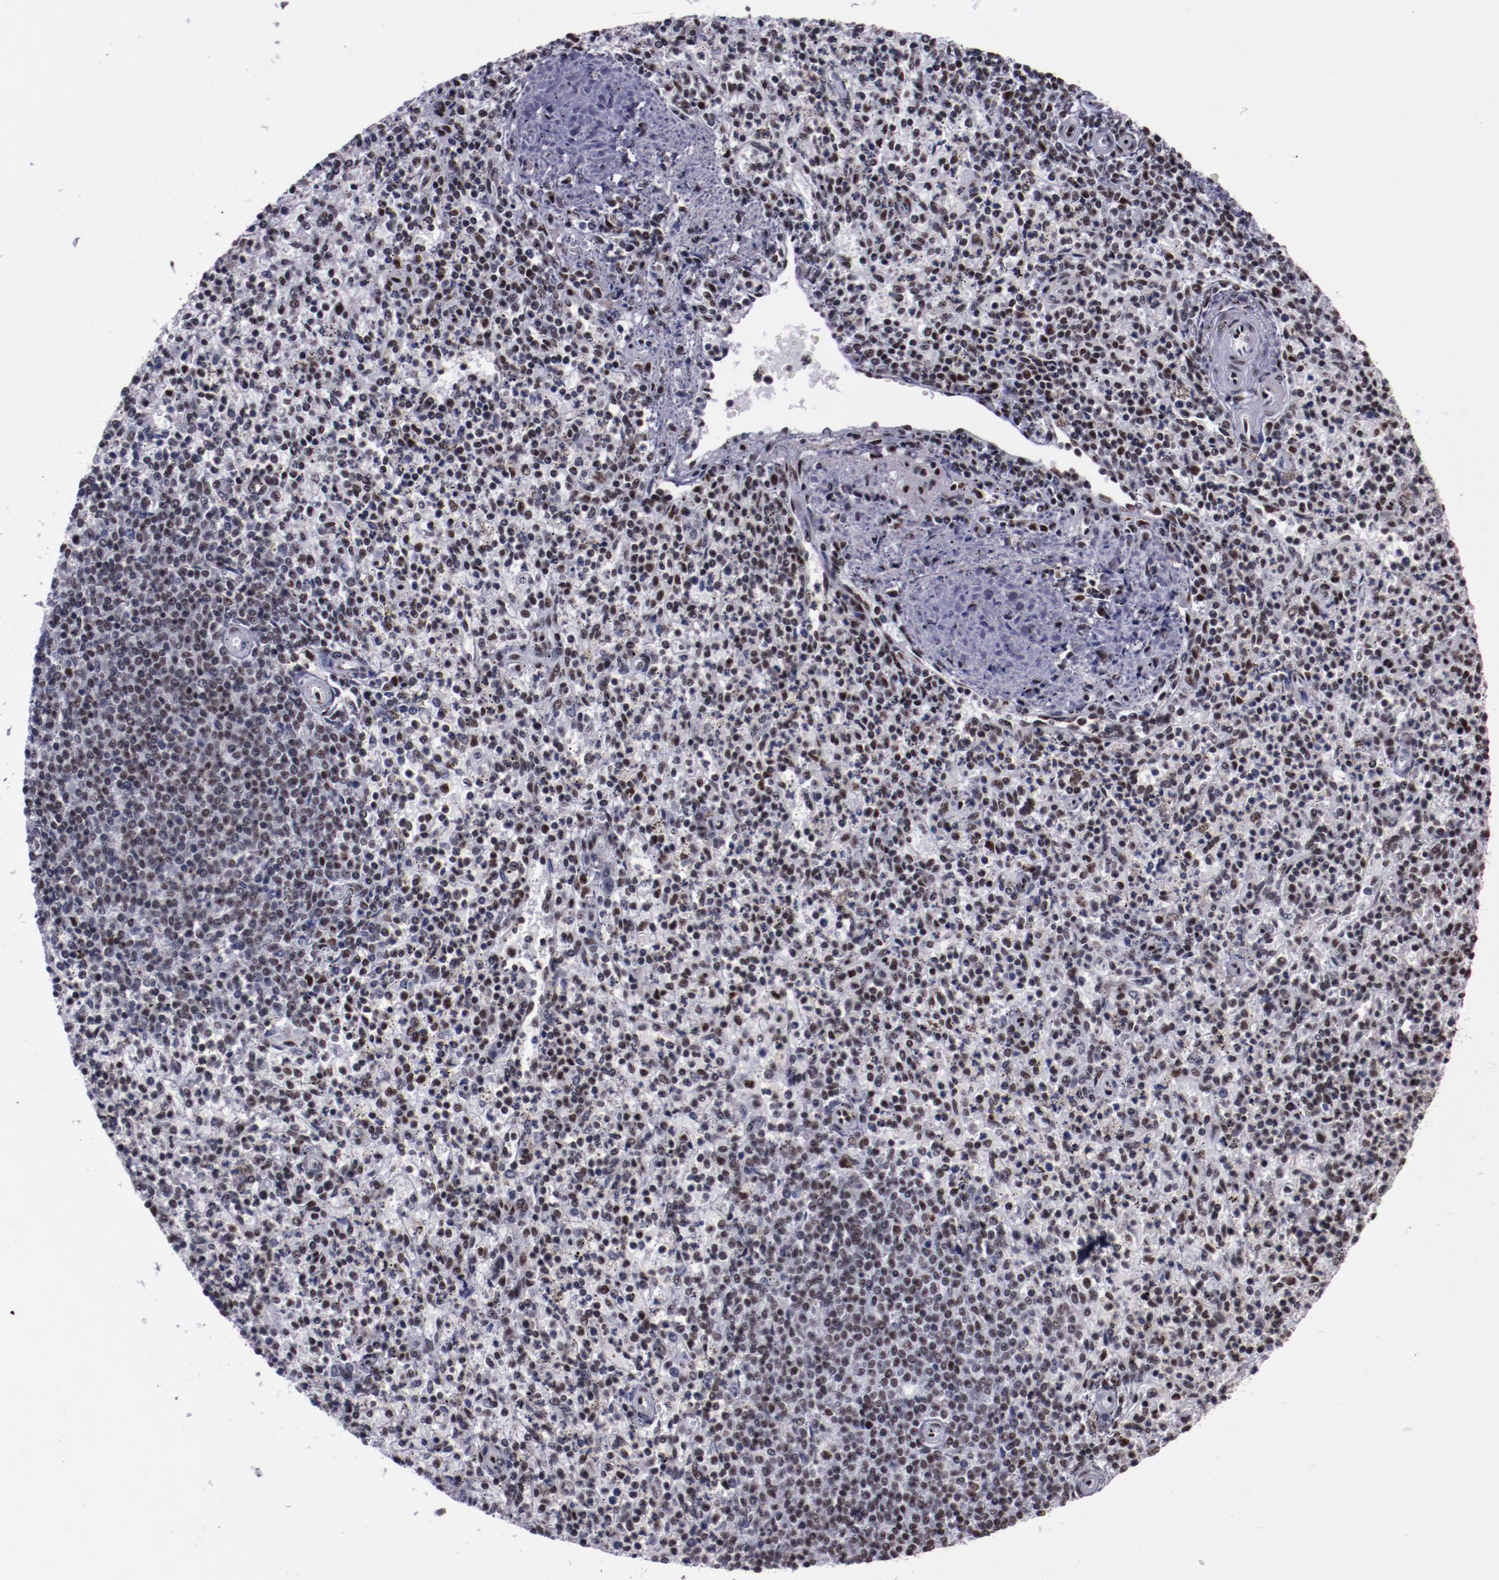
{"staining": {"intensity": "moderate", "quantity": "25%-75%", "location": "nuclear"}, "tissue": "spleen", "cell_type": "Cells in red pulp", "image_type": "normal", "snomed": [{"axis": "morphology", "description": "Normal tissue, NOS"}, {"axis": "topography", "description": "Spleen"}], "caption": "Cells in red pulp reveal moderate nuclear positivity in approximately 25%-75% of cells in benign spleen. The staining was performed using DAB to visualize the protein expression in brown, while the nuclei were stained in blue with hematoxylin (Magnification: 20x).", "gene": "PPP4R3A", "patient": {"sex": "male", "age": 72}}